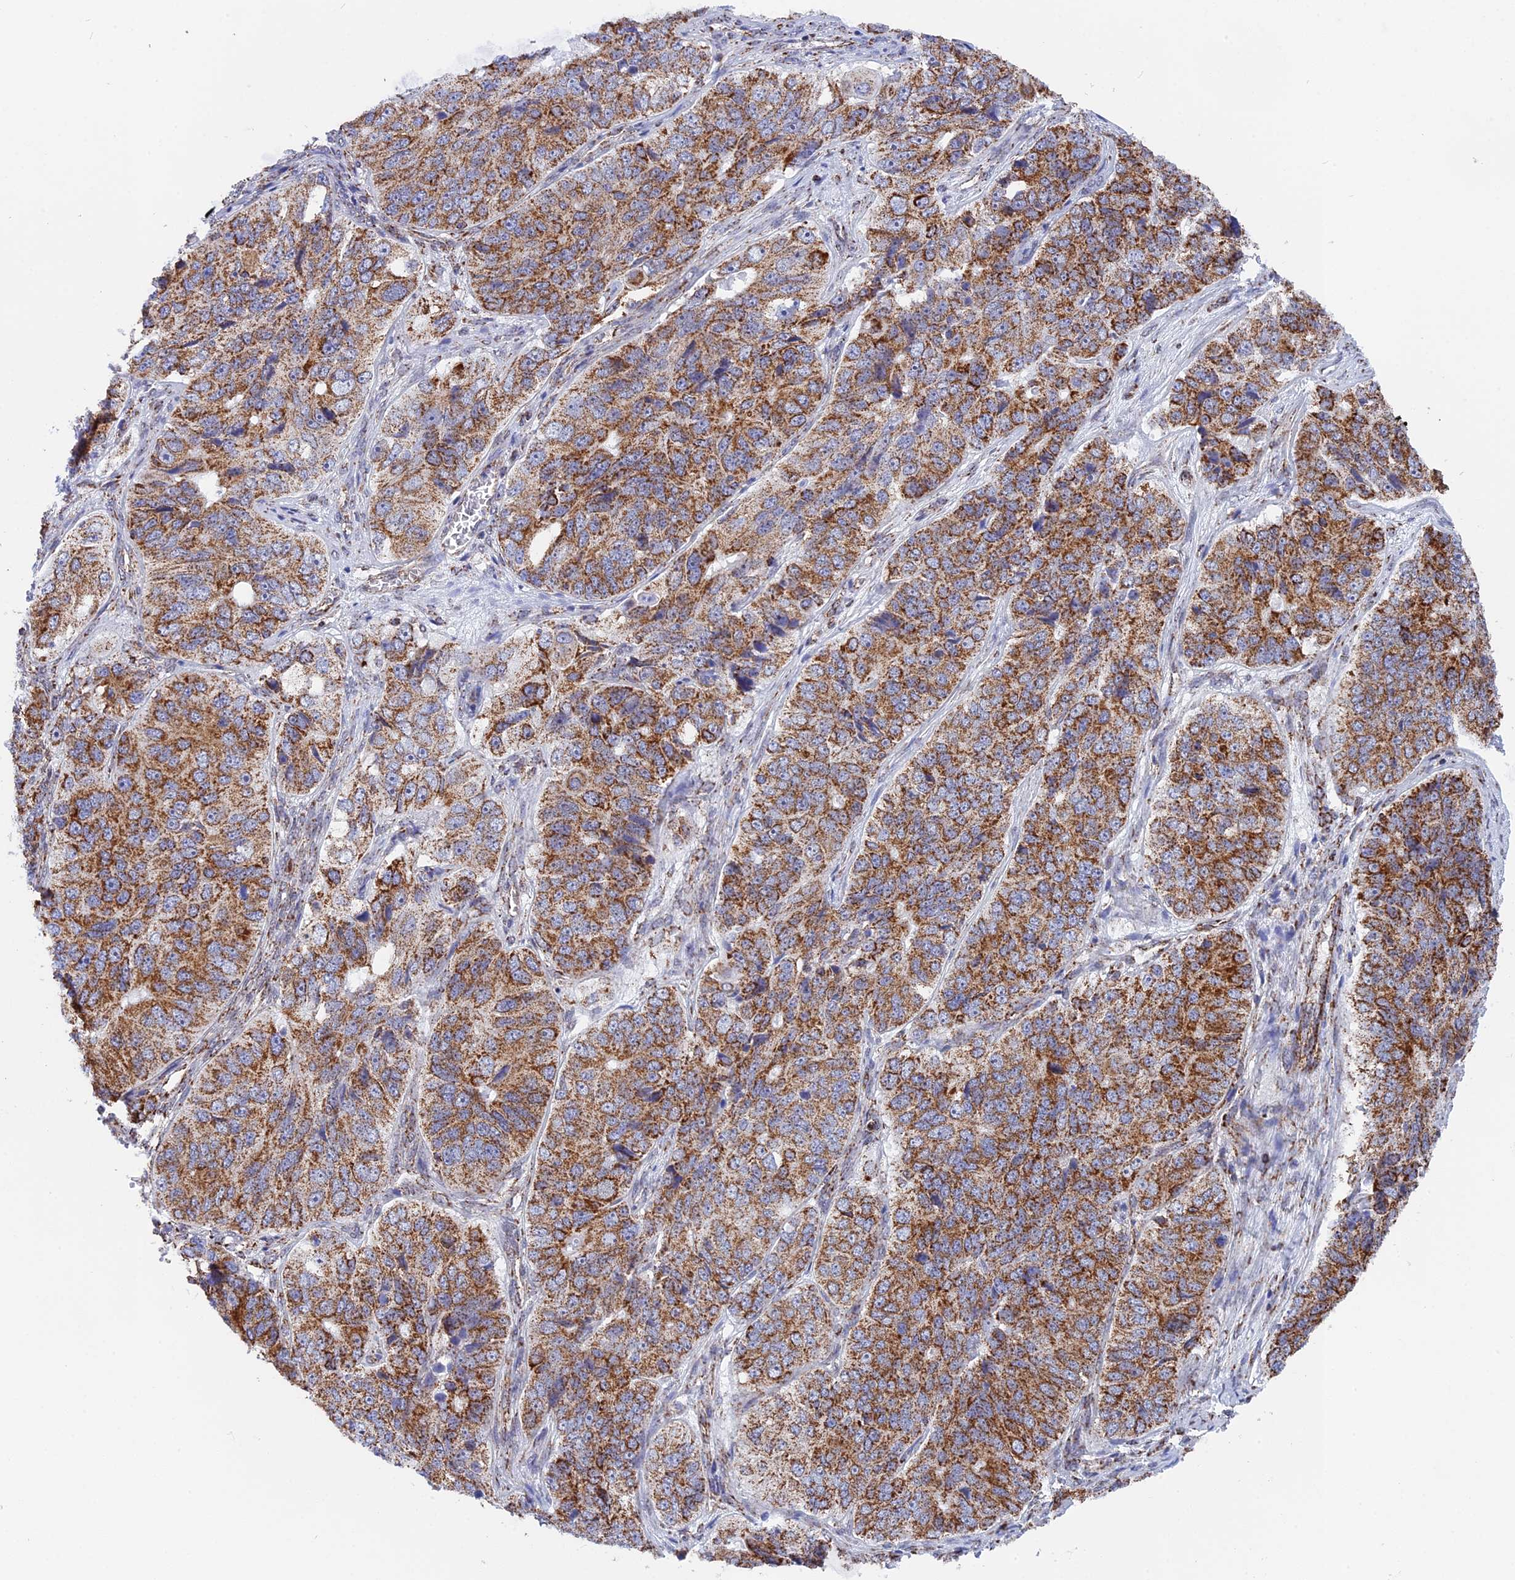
{"staining": {"intensity": "strong", "quantity": ">75%", "location": "cytoplasmic/membranous"}, "tissue": "ovarian cancer", "cell_type": "Tumor cells", "image_type": "cancer", "snomed": [{"axis": "morphology", "description": "Carcinoma, endometroid"}, {"axis": "topography", "description": "Ovary"}], "caption": "Immunohistochemistry micrograph of ovarian cancer stained for a protein (brown), which reveals high levels of strong cytoplasmic/membranous expression in approximately >75% of tumor cells.", "gene": "CDC16", "patient": {"sex": "female", "age": 51}}